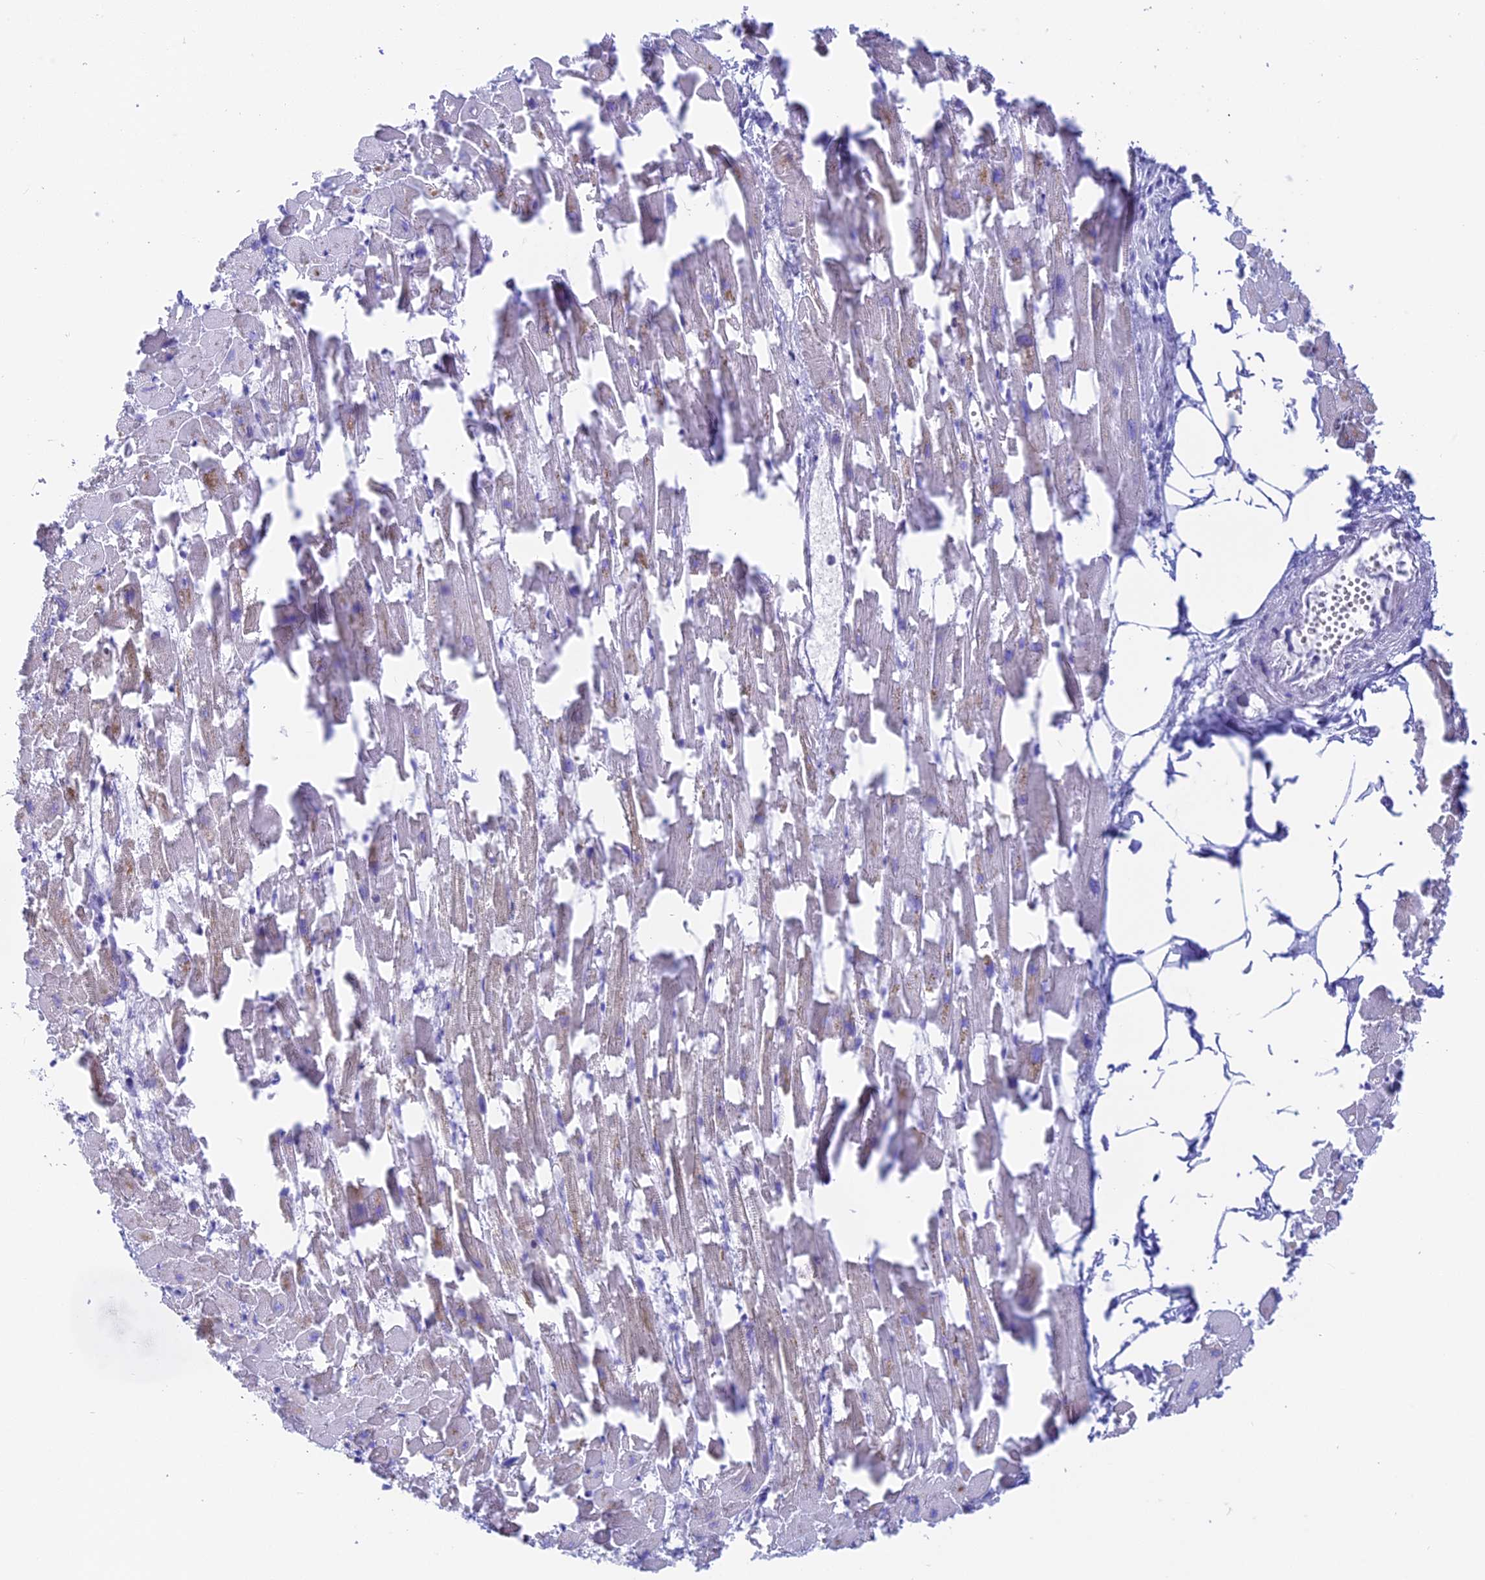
{"staining": {"intensity": "negative", "quantity": "none", "location": "none"}, "tissue": "heart muscle", "cell_type": "Cardiomyocytes", "image_type": "normal", "snomed": [{"axis": "morphology", "description": "Normal tissue, NOS"}, {"axis": "topography", "description": "Heart"}], "caption": "High power microscopy micrograph of an immunohistochemistry (IHC) photomicrograph of benign heart muscle, revealing no significant positivity in cardiomyocytes.", "gene": "LZTFL1", "patient": {"sex": "female", "age": 64}}